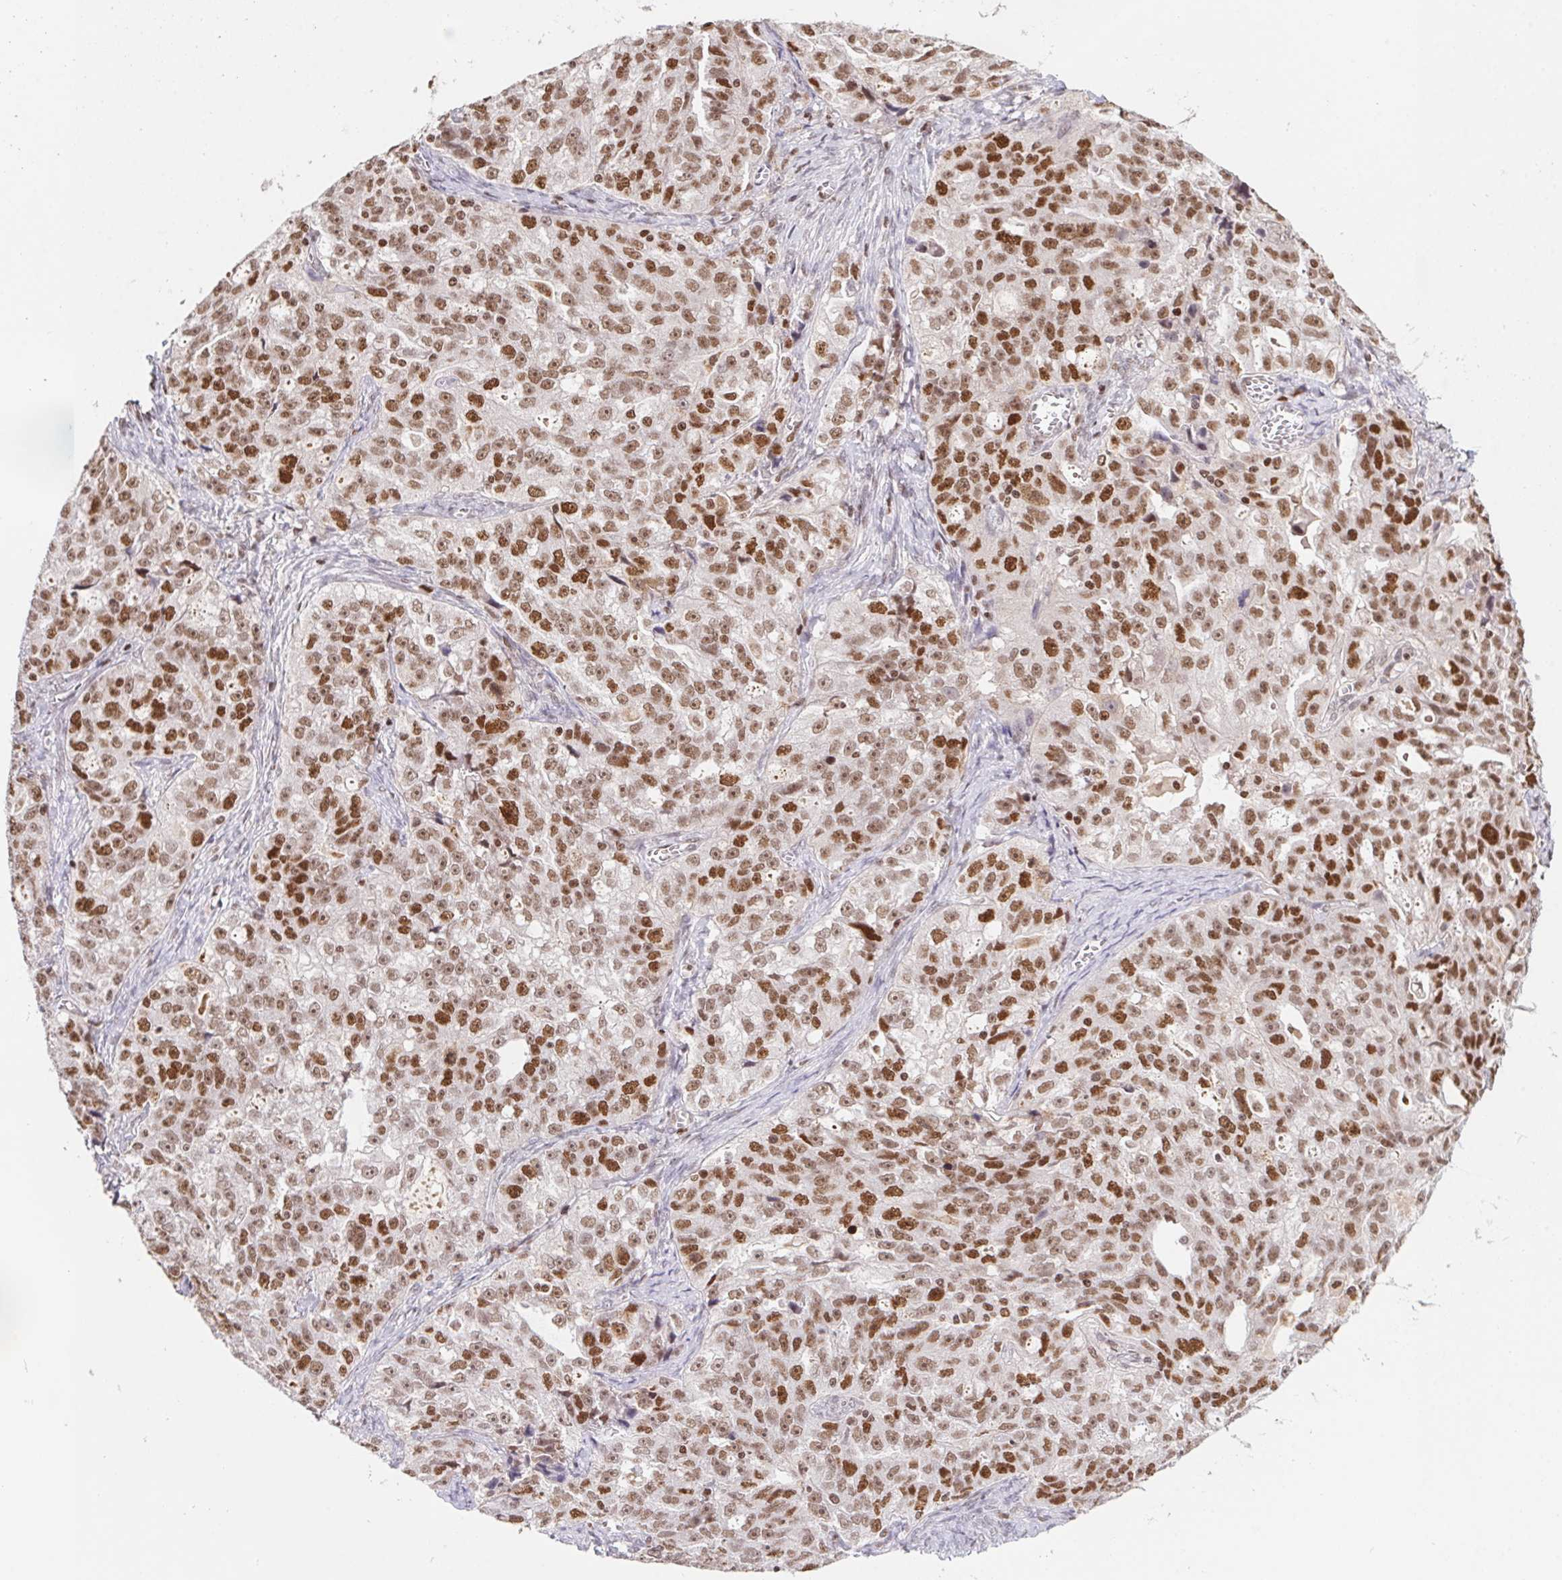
{"staining": {"intensity": "moderate", "quantity": ">75%", "location": "nuclear"}, "tissue": "ovarian cancer", "cell_type": "Tumor cells", "image_type": "cancer", "snomed": [{"axis": "morphology", "description": "Cystadenocarcinoma, serous, NOS"}, {"axis": "topography", "description": "Ovary"}], "caption": "Protein positivity by immunohistochemistry shows moderate nuclear positivity in approximately >75% of tumor cells in ovarian cancer (serous cystadenocarcinoma). (DAB = brown stain, brightfield microscopy at high magnification).", "gene": "POLD3", "patient": {"sex": "female", "age": 51}}